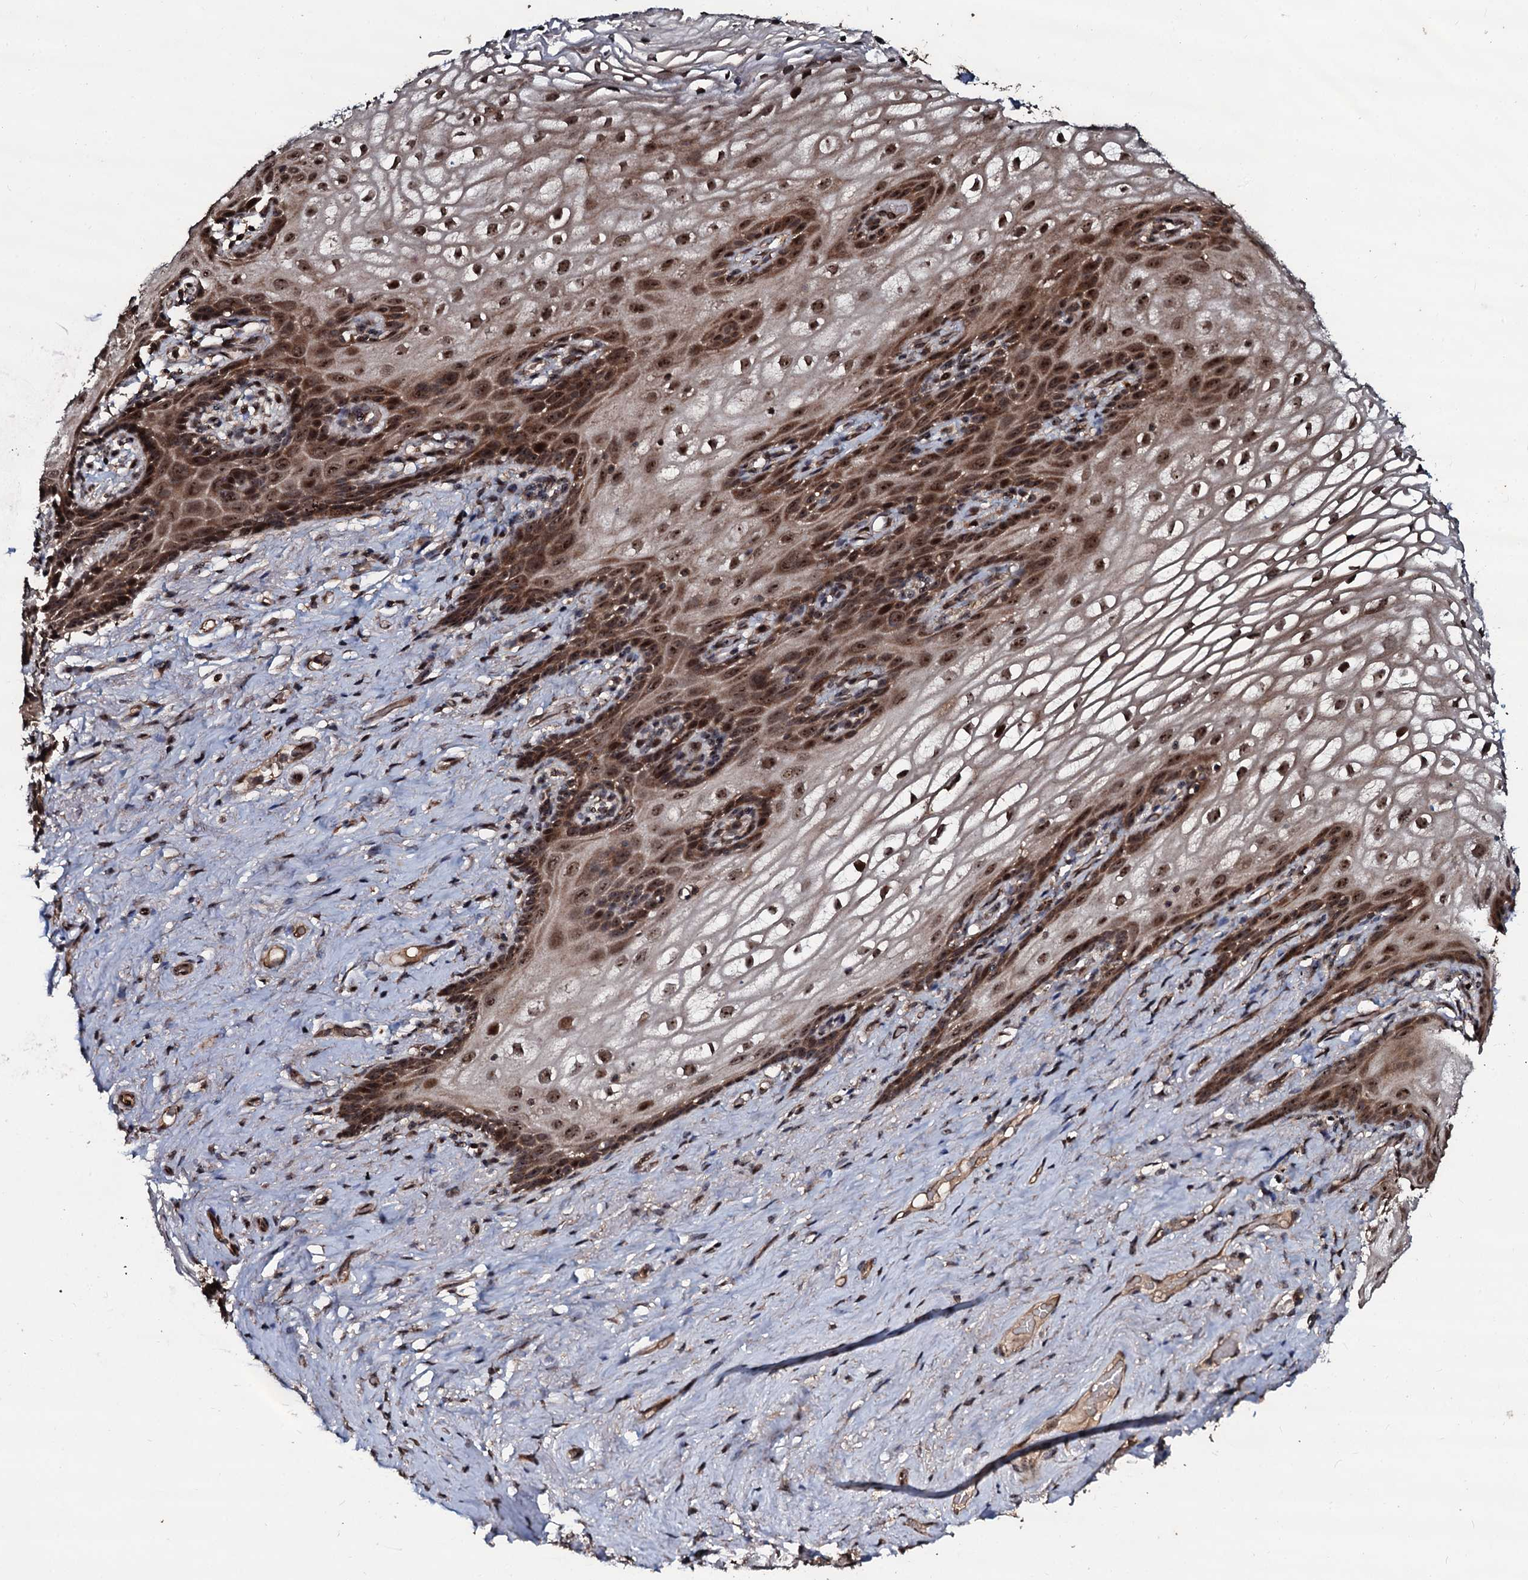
{"staining": {"intensity": "strong", "quantity": "25%-75%", "location": "nuclear"}, "tissue": "vagina", "cell_type": "Squamous epithelial cells", "image_type": "normal", "snomed": [{"axis": "morphology", "description": "Normal tissue, NOS"}, {"axis": "topography", "description": "Vagina"}, {"axis": "topography", "description": "Peripheral nerve tissue"}], "caption": "Immunohistochemical staining of benign vagina reveals strong nuclear protein staining in about 25%-75% of squamous epithelial cells. The protein of interest is stained brown, and the nuclei are stained in blue (DAB IHC with brightfield microscopy, high magnification).", "gene": "SUPT7L", "patient": {"sex": "female", "age": 71}}